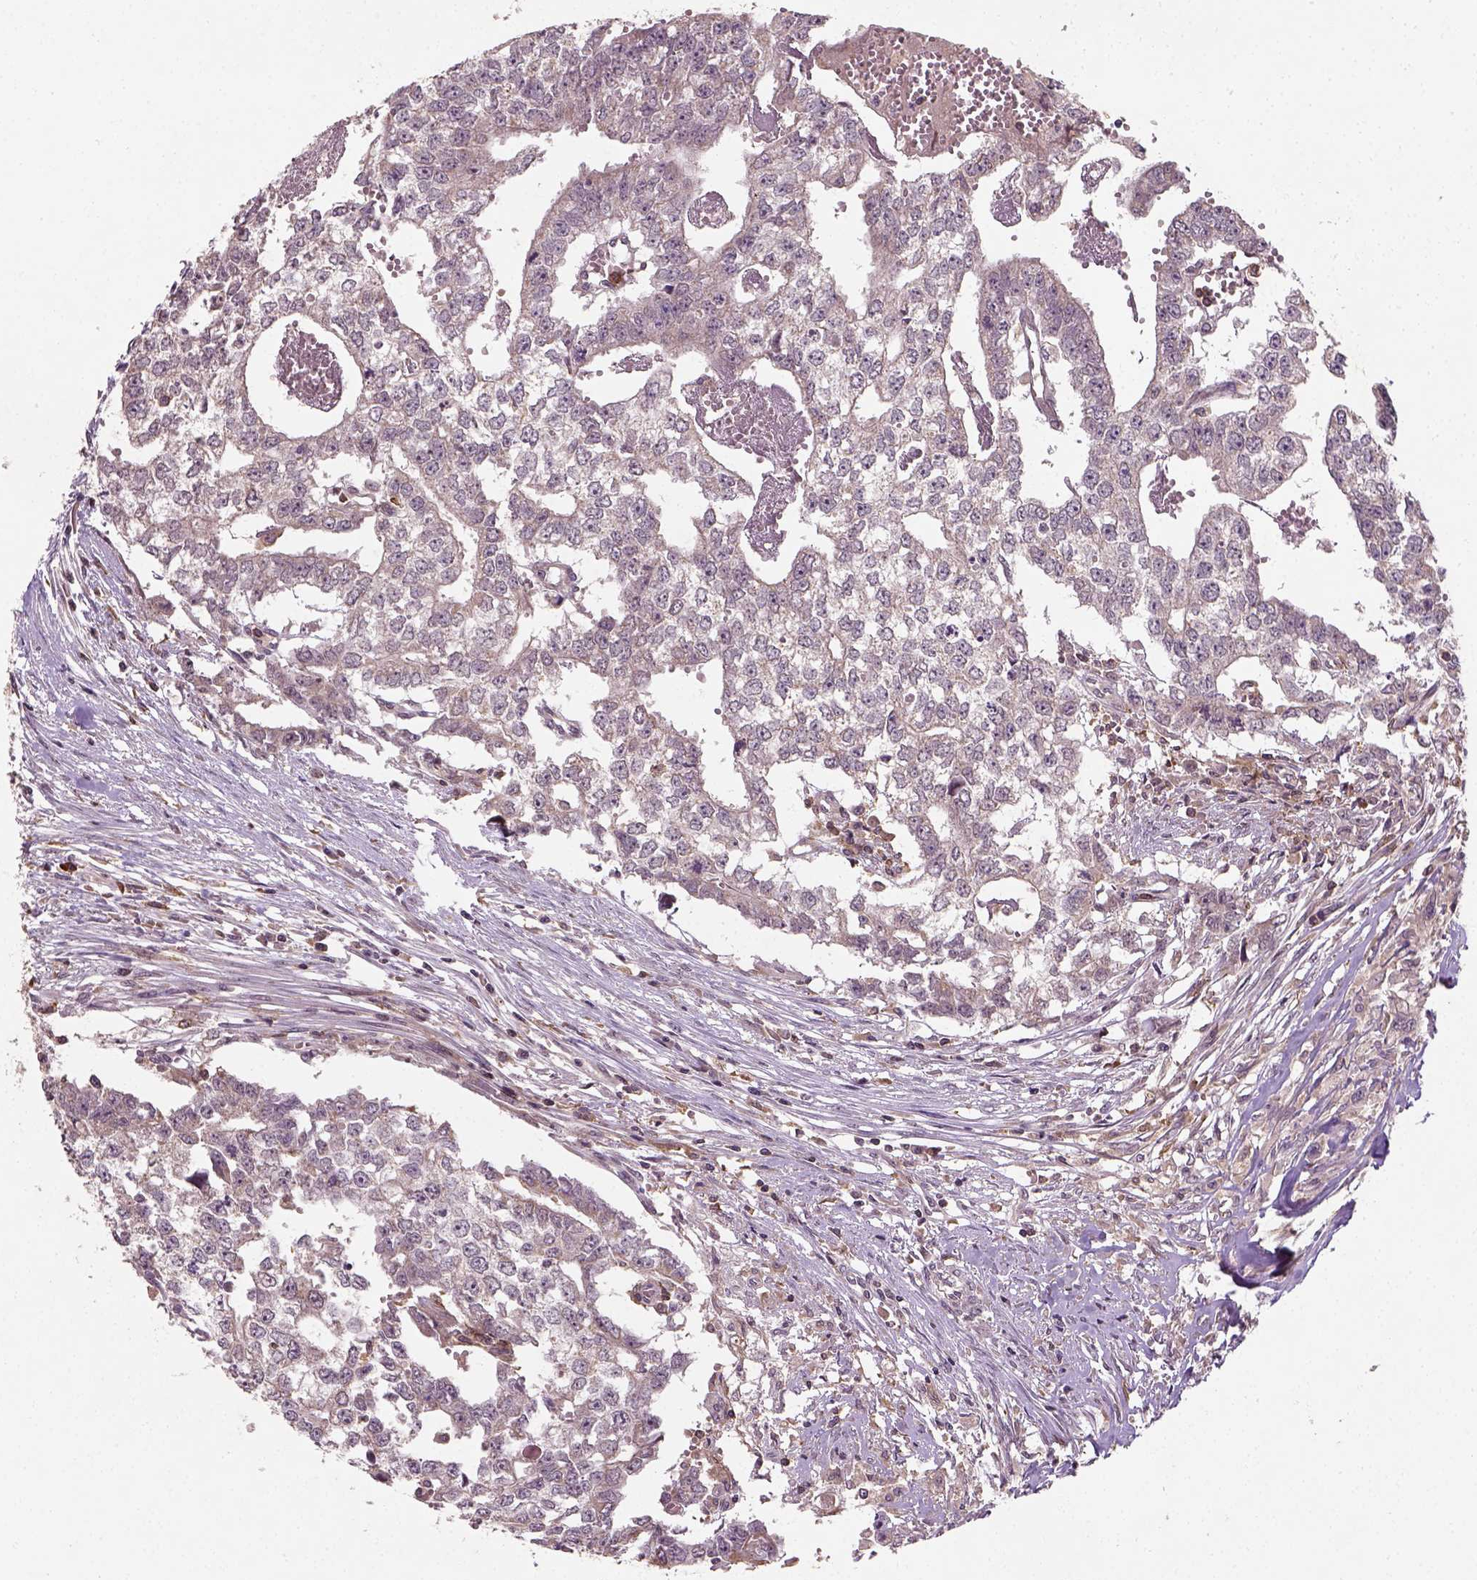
{"staining": {"intensity": "negative", "quantity": "none", "location": "none"}, "tissue": "testis cancer", "cell_type": "Tumor cells", "image_type": "cancer", "snomed": [{"axis": "morphology", "description": "Carcinoma, Embryonal, NOS"}, {"axis": "morphology", "description": "Teratoma, malignant, NOS"}, {"axis": "topography", "description": "Testis"}], "caption": "Embryonal carcinoma (testis) was stained to show a protein in brown. There is no significant staining in tumor cells.", "gene": "CAMKK1", "patient": {"sex": "male", "age": 24}}